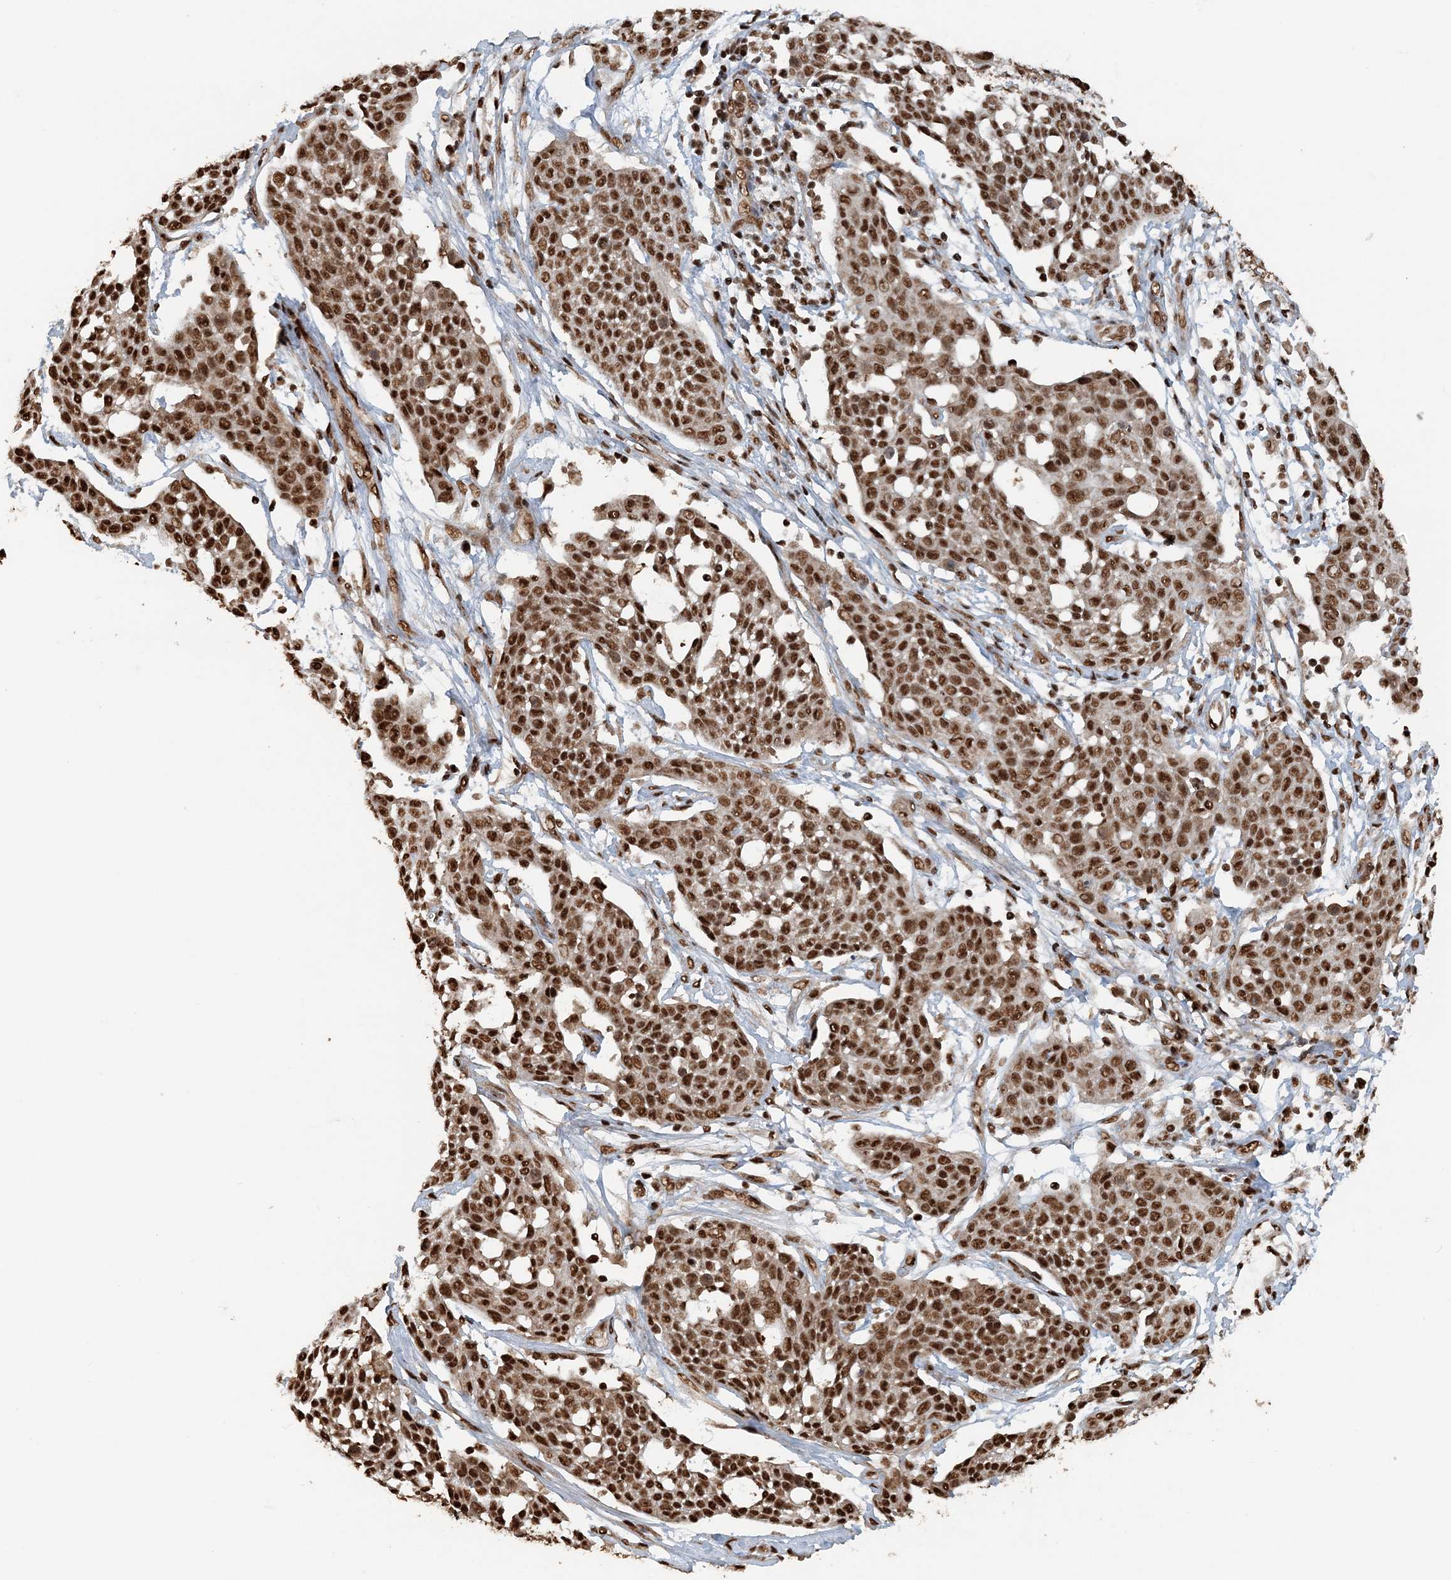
{"staining": {"intensity": "moderate", "quantity": ">75%", "location": "nuclear"}, "tissue": "cervical cancer", "cell_type": "Tumor cells", "image_type": "cancer", "snomed": [{"axis": "morphology", "description": "Squamous cell carcinoma, NOS"}, {"axis": "topography", "description": "Cervix"}], "caption": "The immunohistochemical stain labels moderate nuclear expression in tumor cells of cervical cancer (squamous cell carcinoma) tissue. (Stains: DAB in brown, nuclei in blue, Microscopy: brightfield microscopy at high magnification).", "gene": "ARHGAP35", "patient": {"sex": "female", "age": 34}}